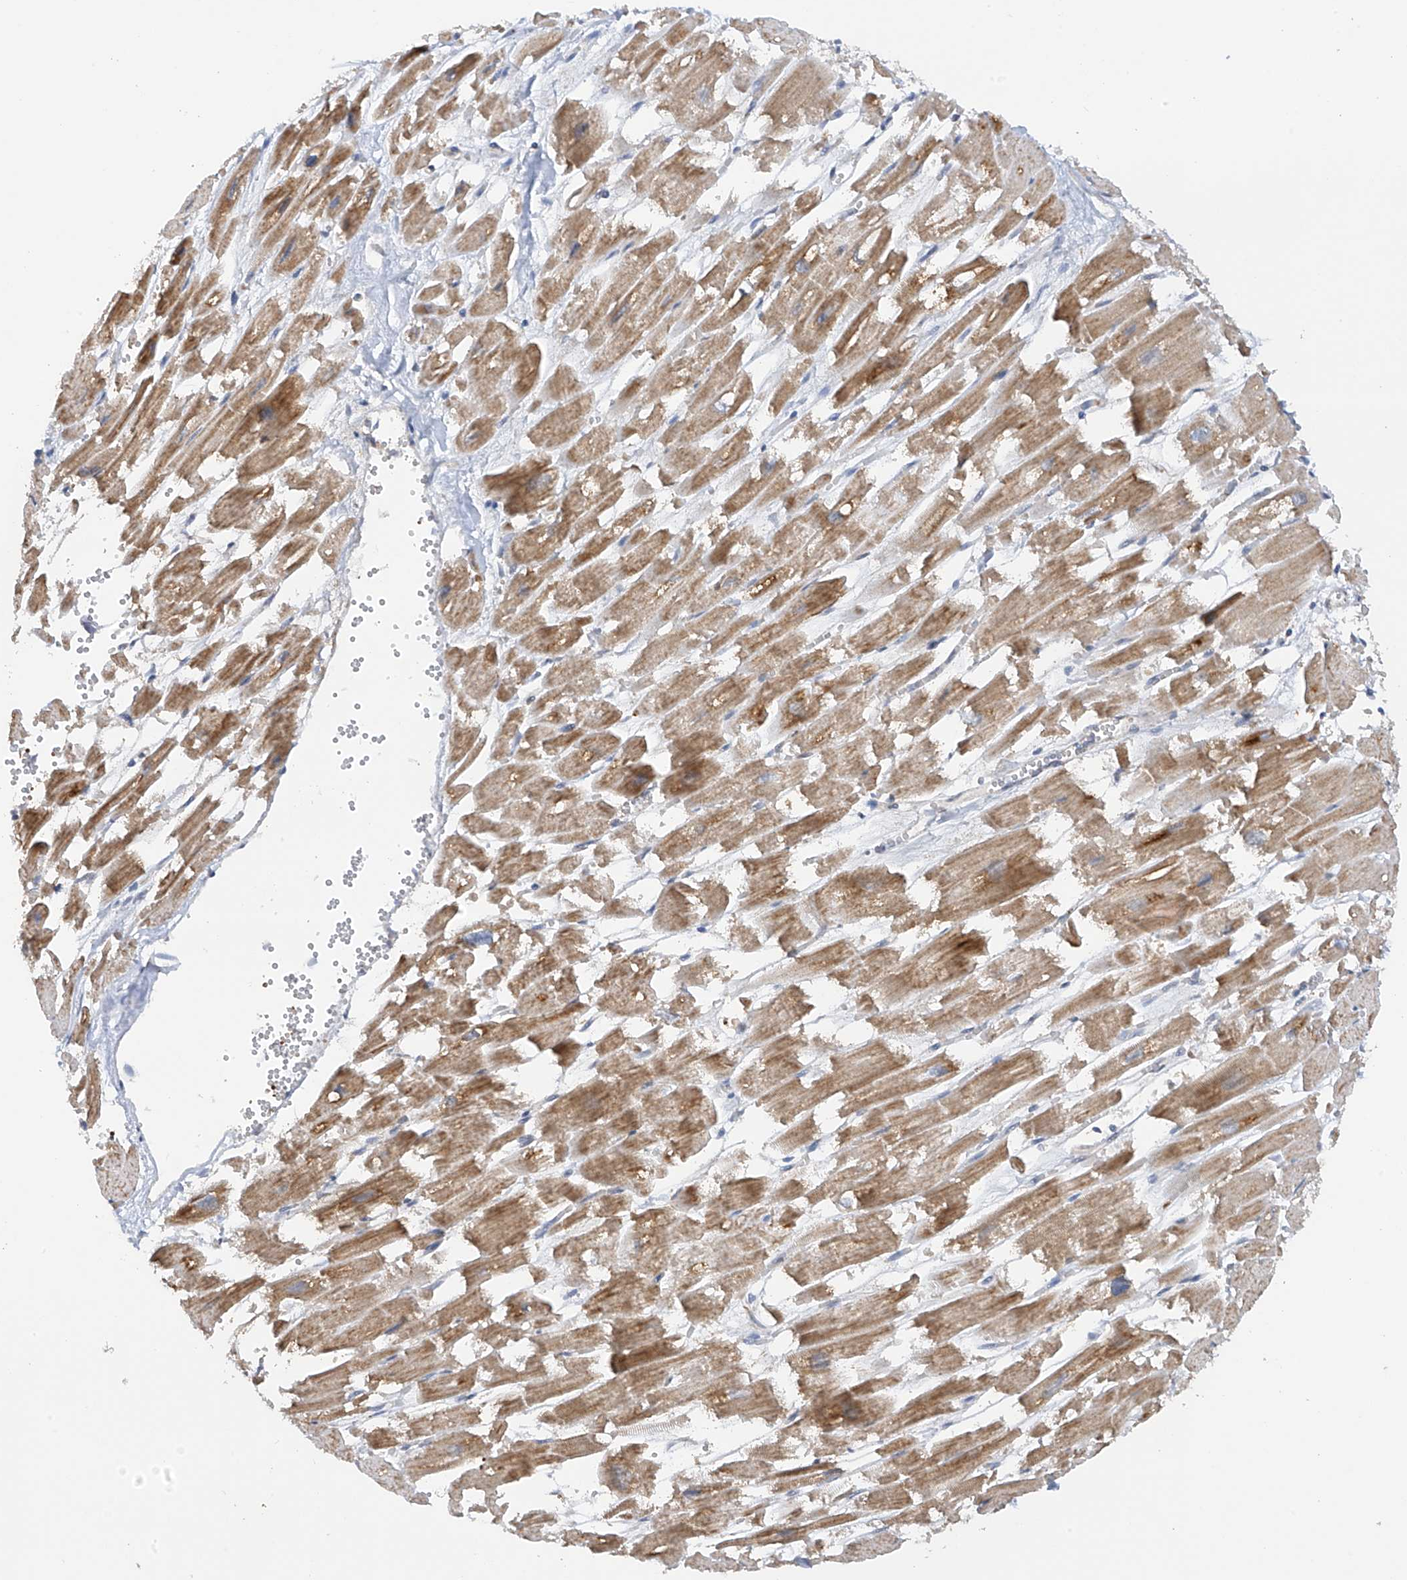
{"staining": {"intensity": "moderate", "quantity": ">75%", "location": "cytoplasmic/membranous"}, "tissue": "heart muscle", "cell_type": "Cardiomyocytes", "image_type": "normal", "snomed": [{"axis": "morphology", "description": "Normal tissue, NOS"}, {"axis": "topography", "description": "Heart"}], "caption": "DAB (3,3'-diaminobenzidine) immunohistochemical staining of benign human heart muscle shows moderate cytoplasmic/membranous protein positivity in approximately >75% of cardiomyocytes. (Brightfield microscopy of DAB IHC at high magnification).", "gene": "METTL18", "patient": {"sex": "male", "age": 54}}